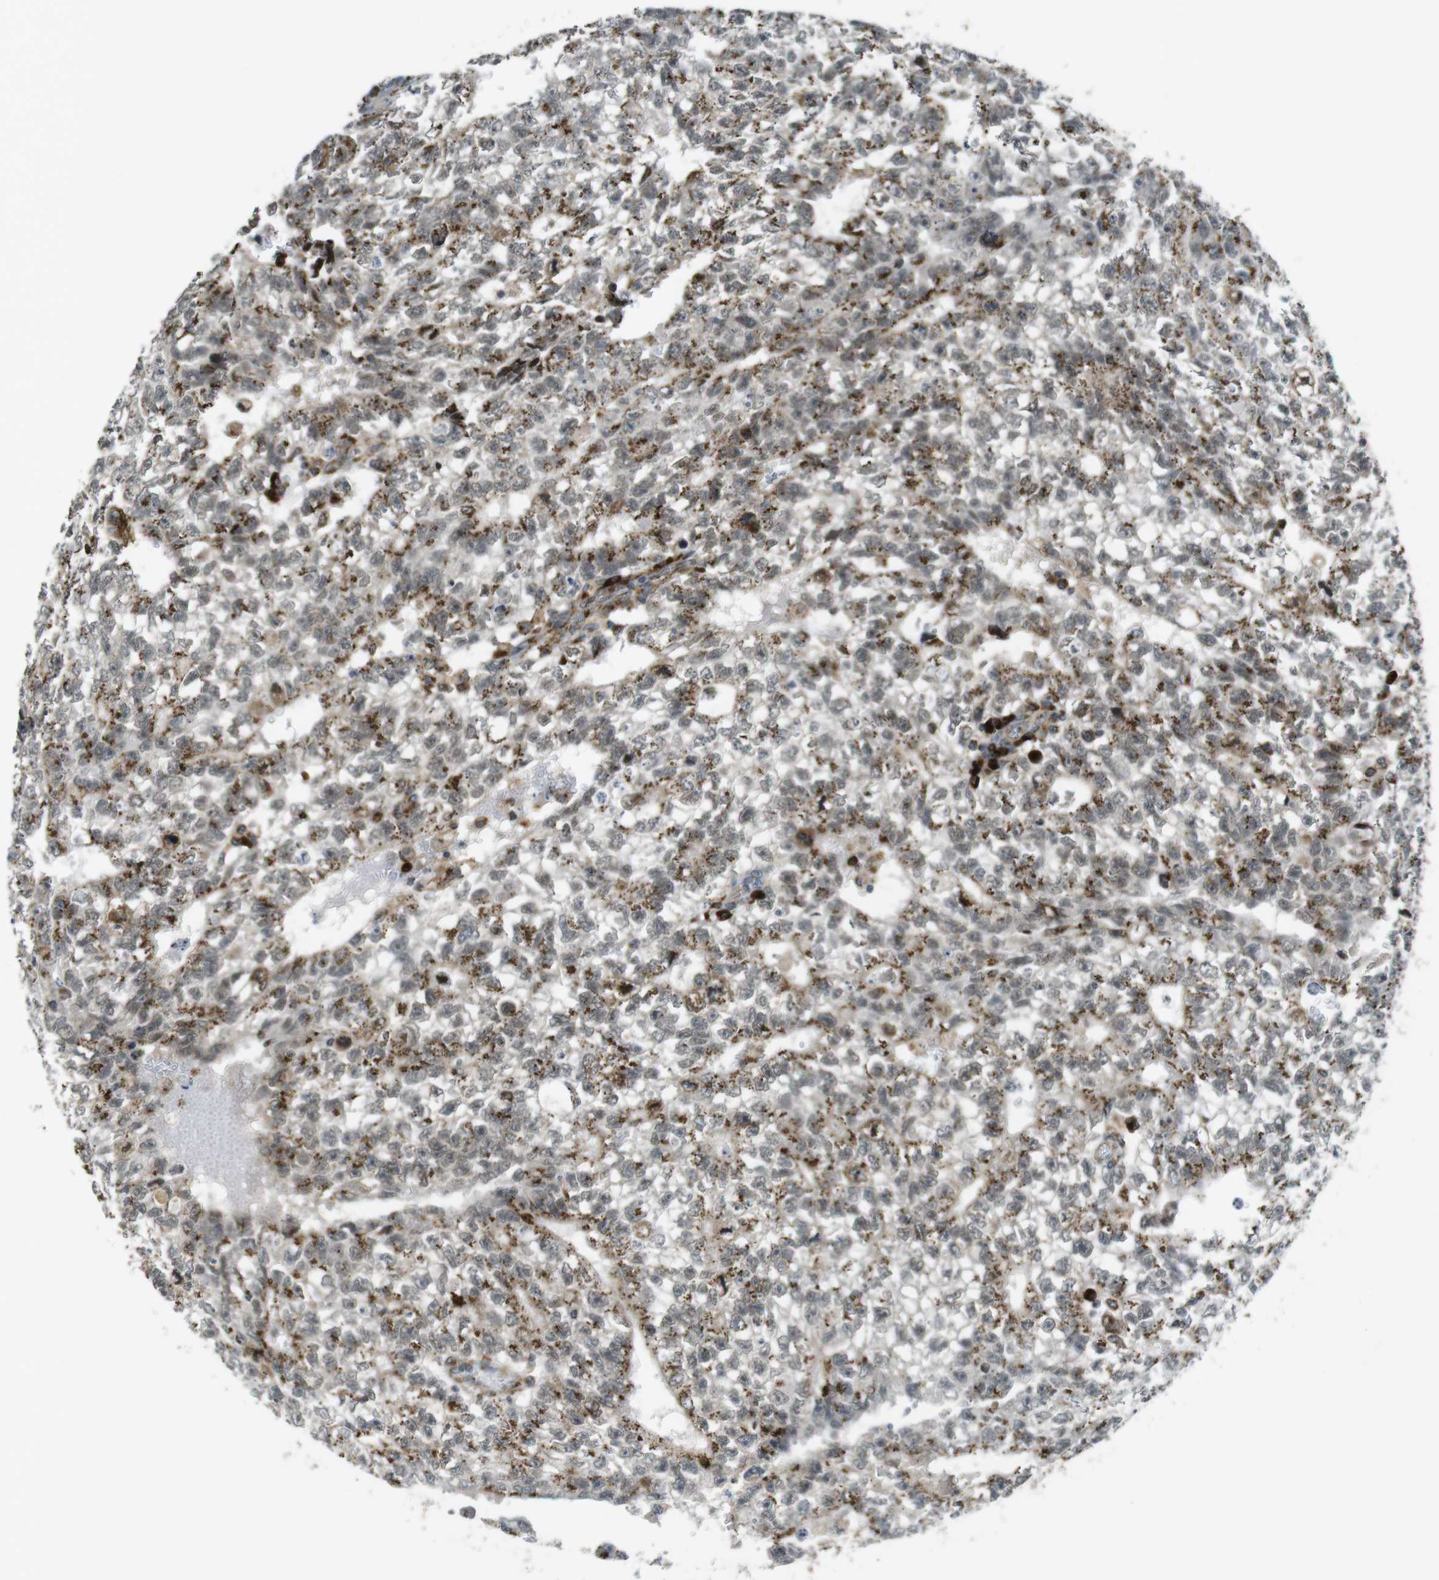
{"staining": {"intensity": "moderate", "quantity": ">75%", "location": "cytoplasmic/membranous"}, "tissue": "testis cancer", "cell_type": "Tumor cells", "image_type": "cancer", "snomed": [{"axis": "morphology", "description": "Seminoma, NOS"}, {"axis": "morphology", "description": "Carcinoma, Embryonal, NOS"}, {"axis": "topography", "description": "Testis"}], "caption": "This is an image of immunohistochemistry staining of testis cancer, which shows moderate positivity in the cytoplasmic/membranous of tumor cells.", "gene": "ZFPL1", "patient": {"sex": "male", "age": 38}}